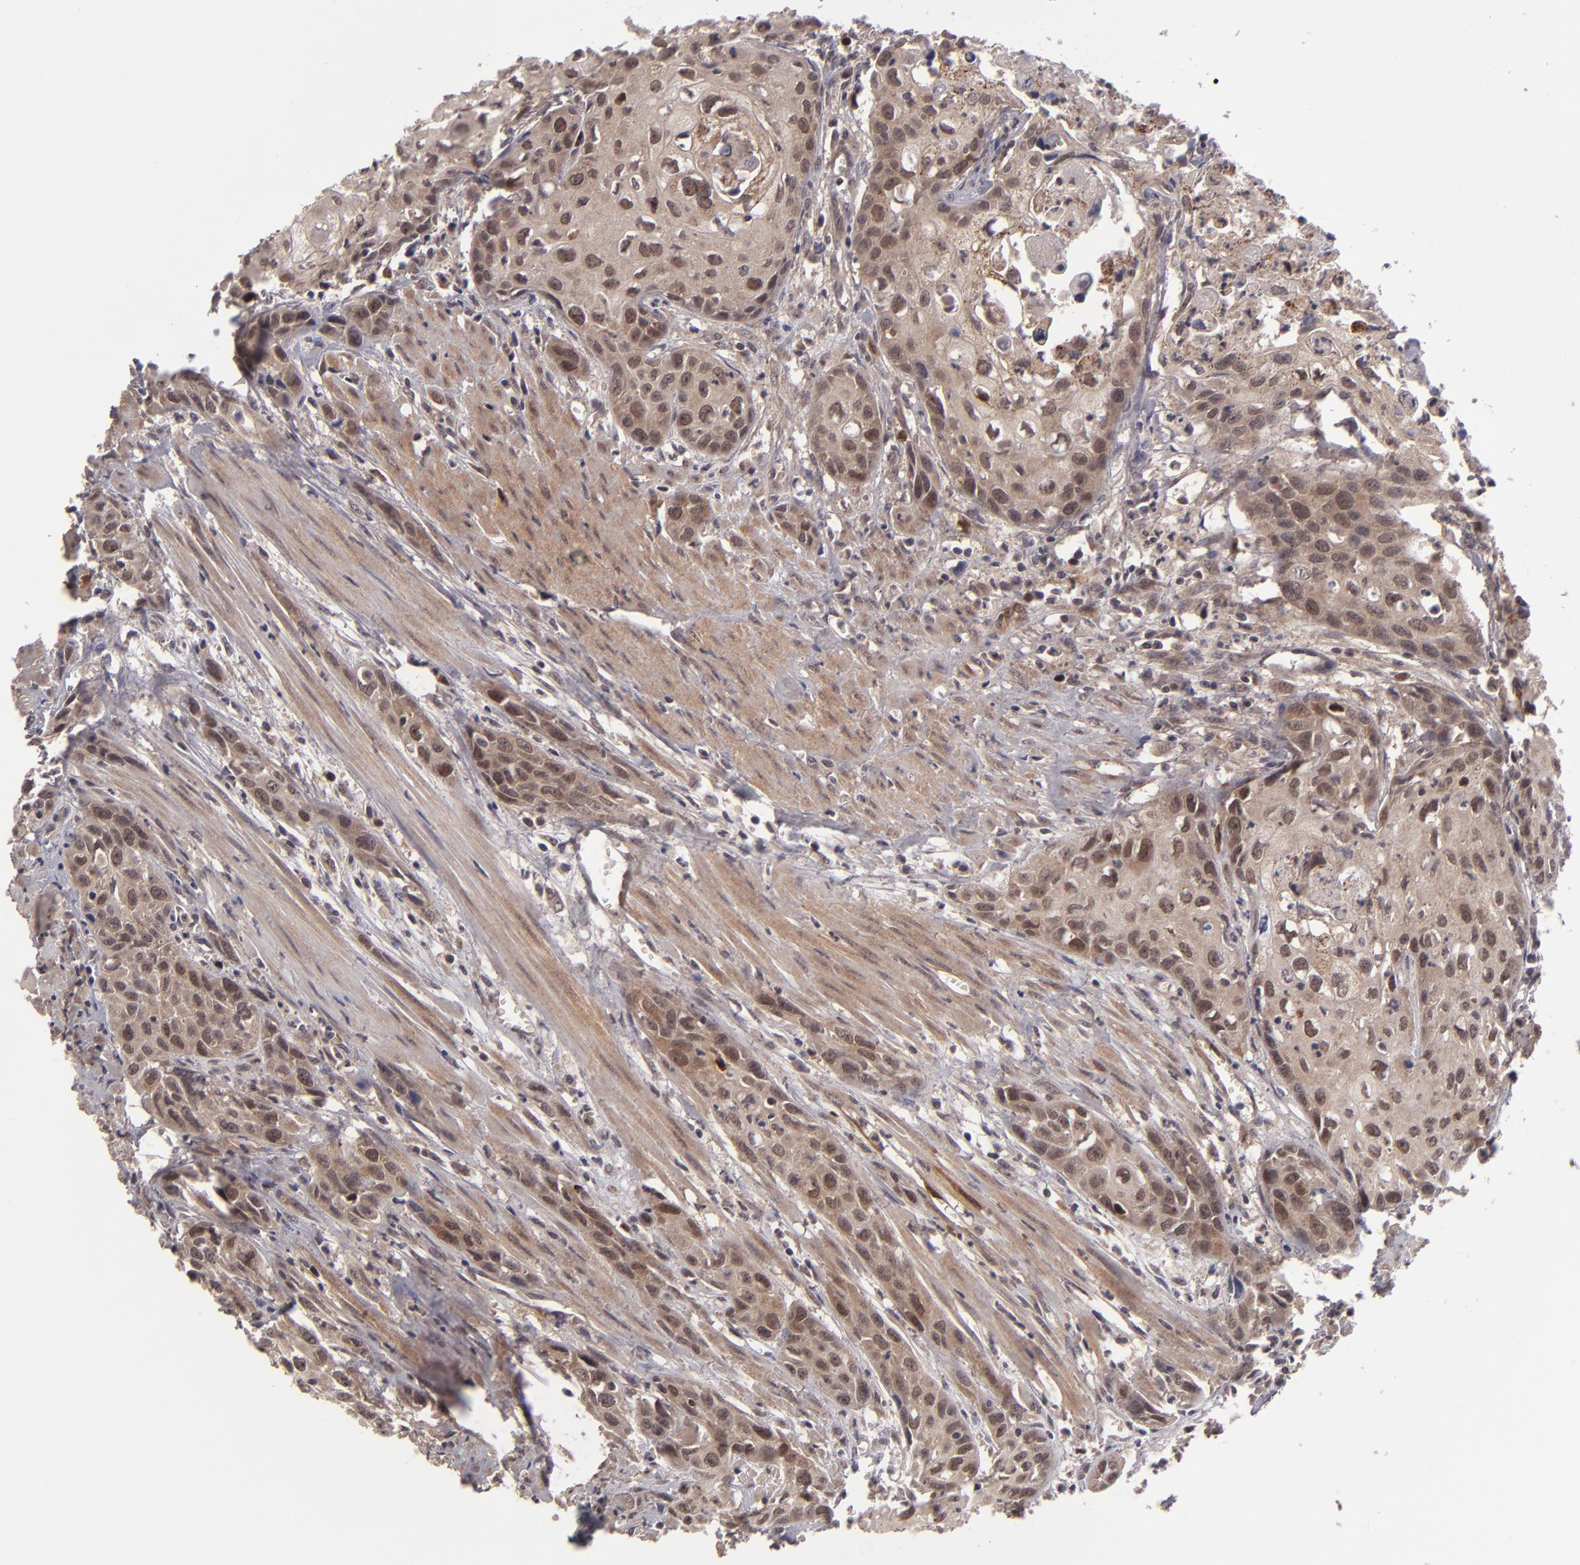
{"staining": {"intensity": "moderate", "quantity": ">75%", "location": "cytoplasmic/membranous,nuclear"}, "tissue": "urothelial cancer", "cell_type": "Tumor cells", "image_type": "cancer", "snomed": [{"axis": "morphology", "description": "Urothelial carcinoma, High grade"}, {"axis": "topography", "description": "Urinary bladder"}], "caption": "Urothelial carcinoma (high-grade) stained for a protein reveals moderate cytoplasmic/membranous and nuclear positivity in tumor cells.", "gene": "TYMS", "patient": {"sex": "male", "age": 54}}